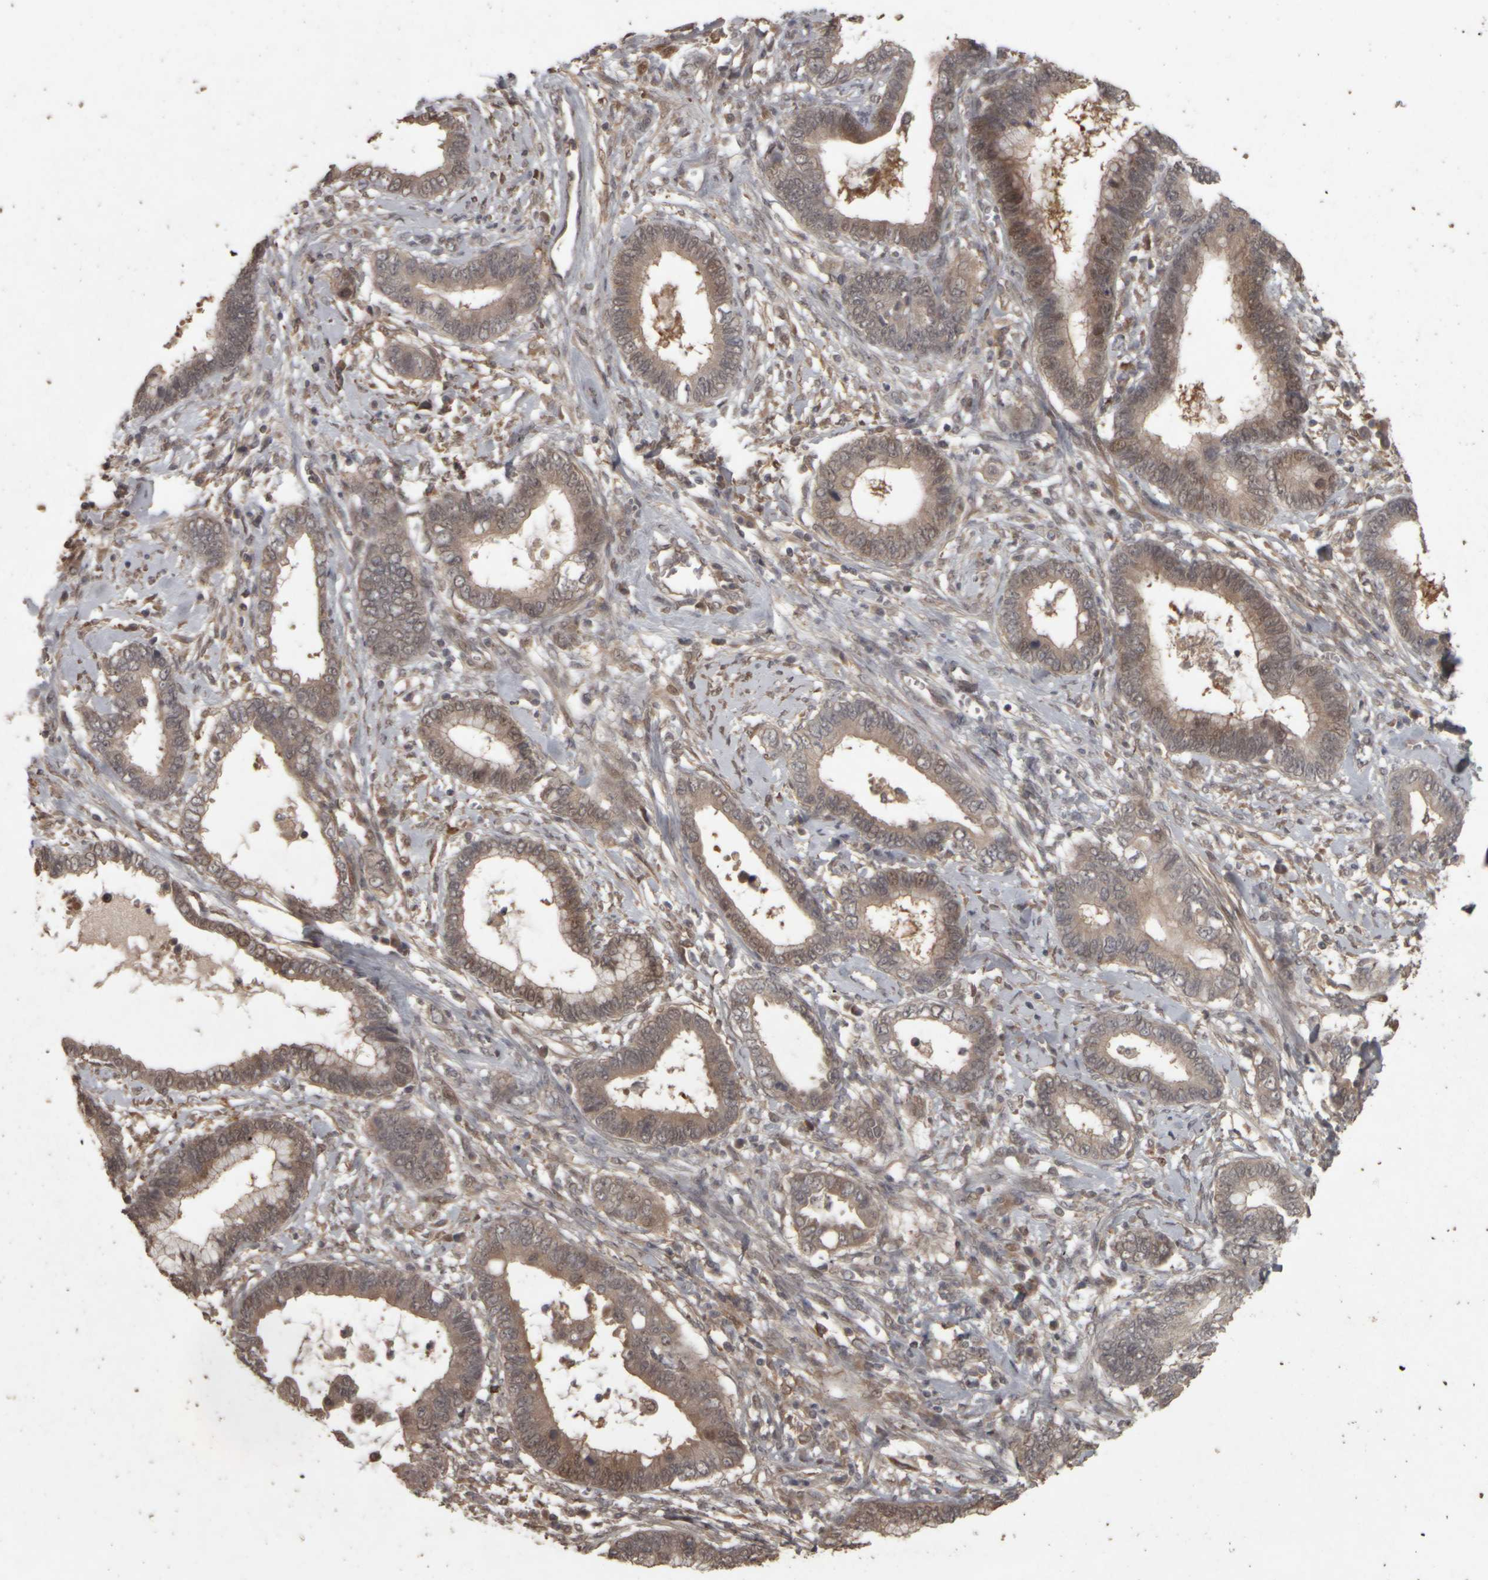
{"staining": {"intensity": "weak", "quantity": ">75%", "location": "cytoplasmic/membranous,nuclear"}, "tissue": "cervical cancer", "cell_type": "Tumor cells", "image_type": "cancer", "snomed": [{"axis": "morphology", "description": "Adenocarcinoma, NOS"}, {"axis": "topography", "description": "Cervix"}], "caption": "Protein analysis of adenocarcinoma (cervical) tissue shows weak cytoplasmic/membranous and nuclear positivity in about >75% of tumor cells.", "gene": "ACO1", "patient": {"sex": "female", "age": 44}}